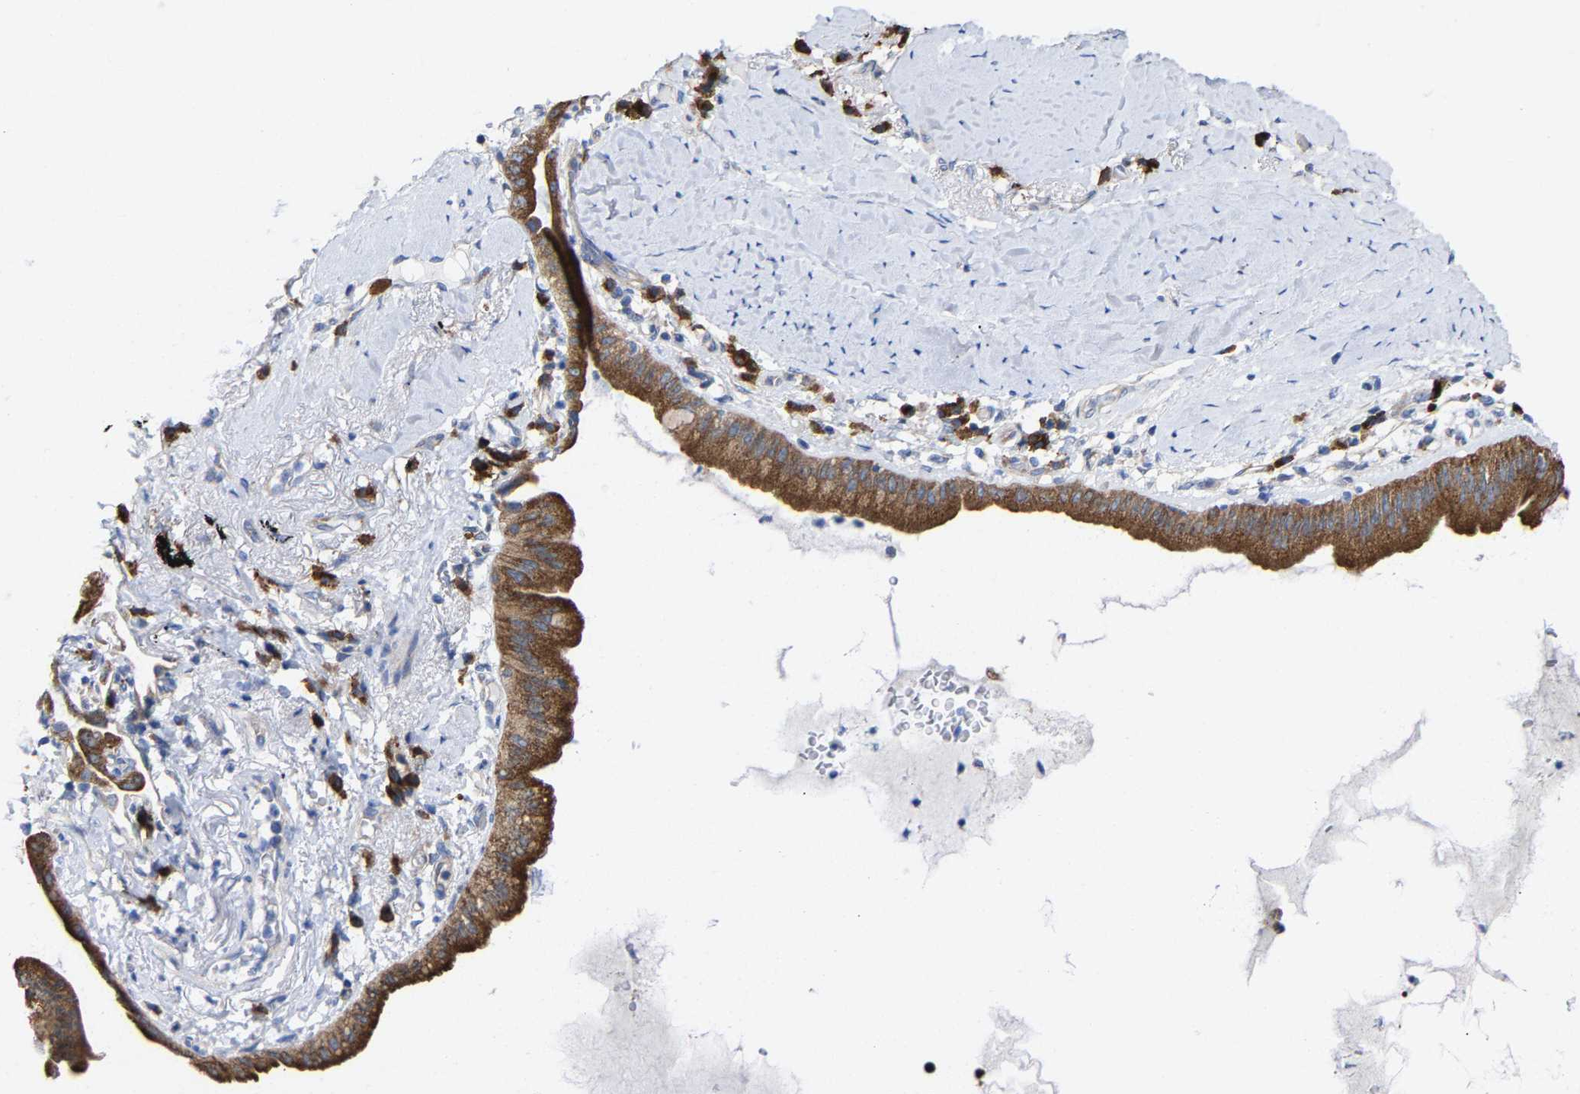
{"staining": {"intensity": "moderate", "quantity": ">75%", "location": "cytoplasmic/membranous"}, "tissue": "lung cancer", "cell_type": "Tumor cells", "image_type": "cancer", "snomed": [{"axis": "morphology", "description": "Normal tissue, NOS"}, {"axis": "morphology", "description": "Adenocarcinoma, NOS"}, {"axis": "topography", "description": "Bronchus"}, {"axis": "topography", "description": "Lung"}], "caption": "Immunohistochemical staining of lung cancer (adenocarcinoma) demonstrates medium levels of moderate cytoplasmic/membranous expression in about >75% of tumor cells. The protein is stained brown, and the nuclei are stained in blue (DAB (3,3'-diaminobenzidine) IHC with brightfield microscopy, high magnification).", "gene": "PPP1R15A", "patient": {"sex": "female", "age": 70}}